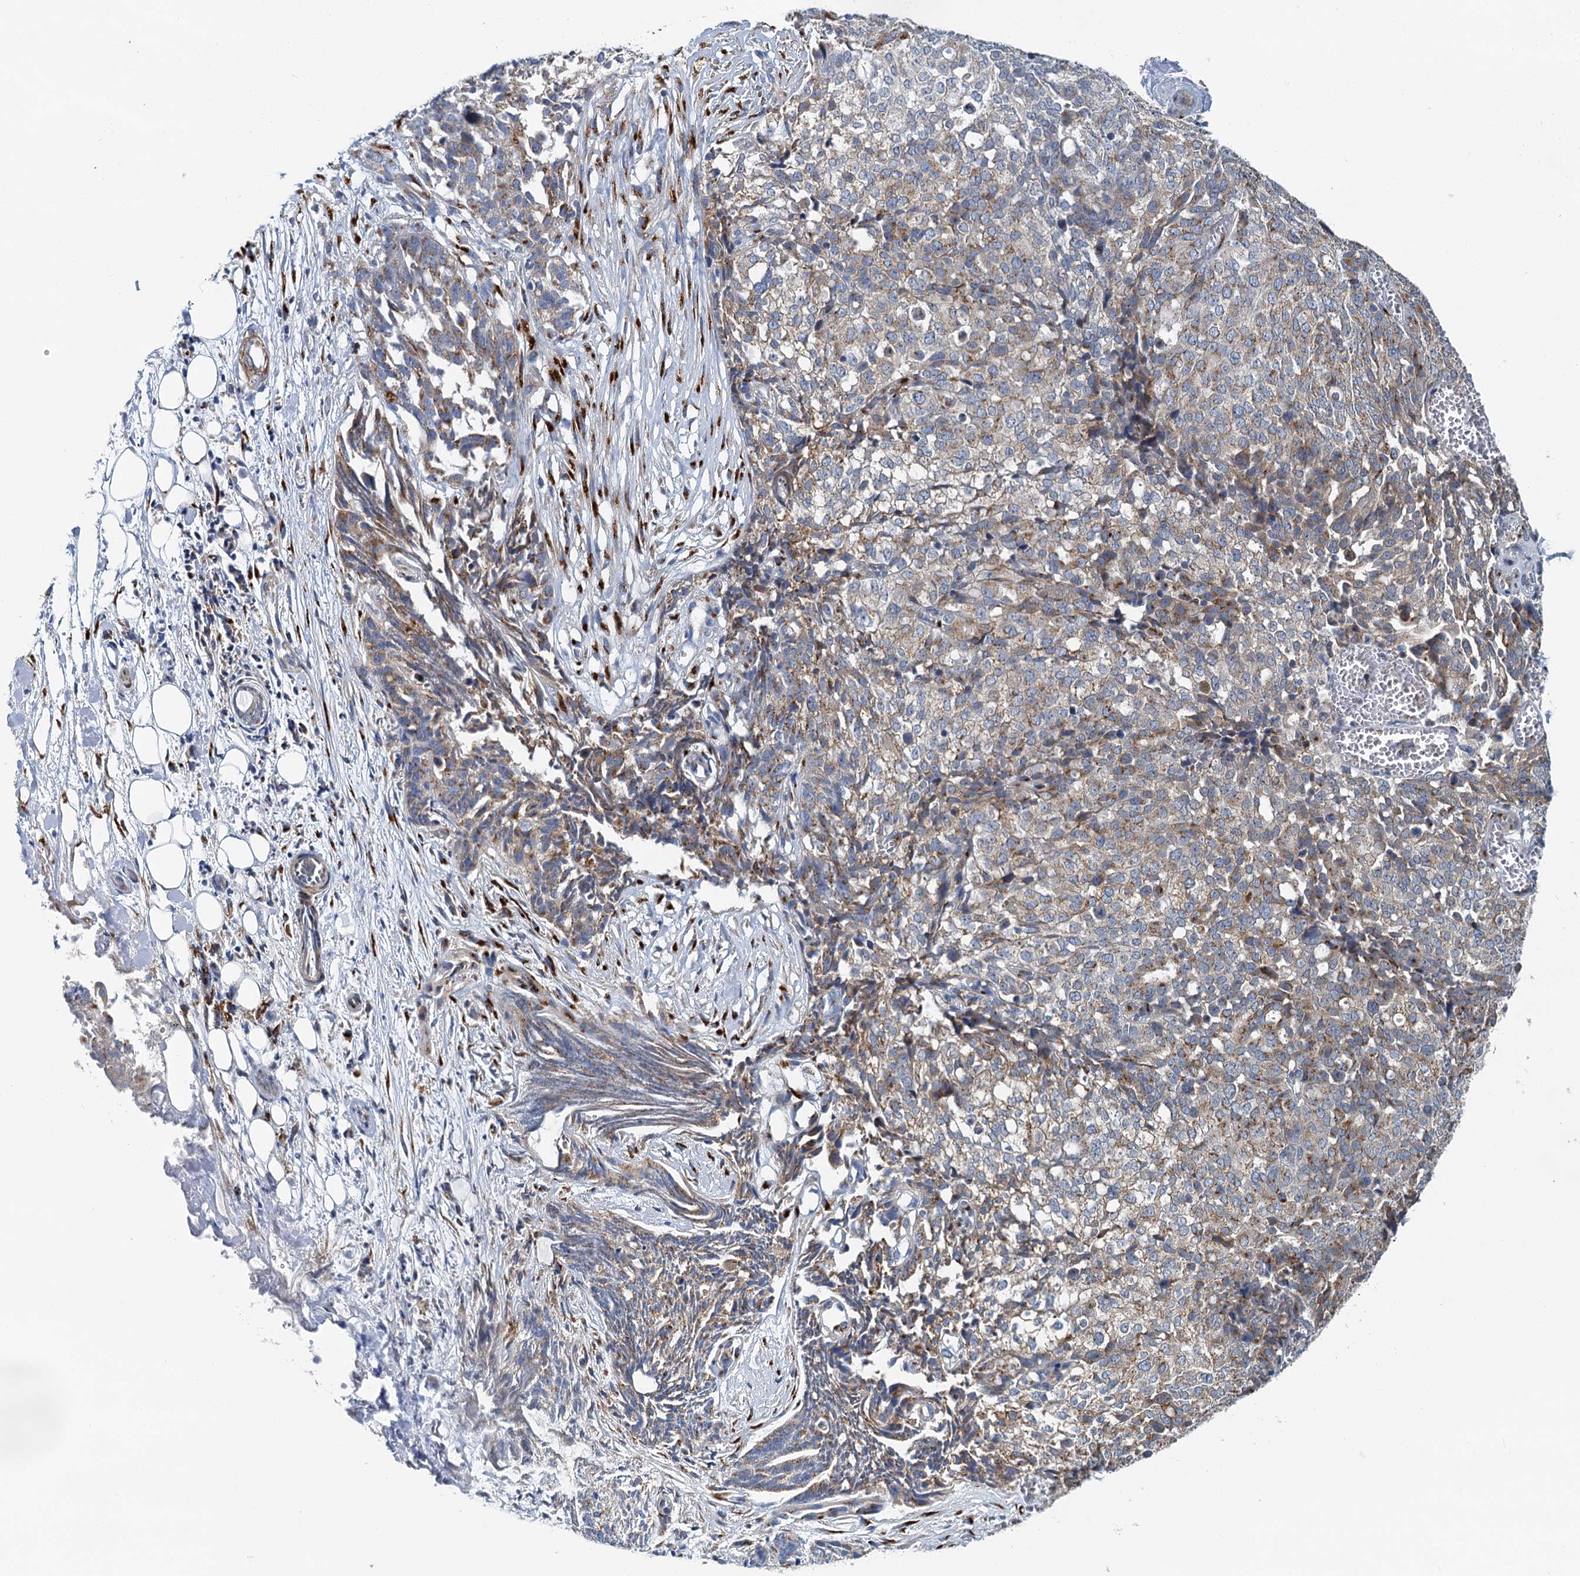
{"staining": {"intensity": "weak", "quantity": ">75%", "location": "cytoplasmic/membranous"}, "tissue": "ovarian cancer", "cell_type": "Tumor cells", "image_type": "cancer", "snomed": [{"axis": "morphology", "description": "Cystadenocarcinoma, serous, NOS"}, {"axis": "topography", "description": "Soft tissue"}, {"axis": "topography", "description": "Ovary"}], "caption": "Immunohistochemical staining of serous cystadenocarcinoma (ovarian) reveals low levels of weak cytoplasmic/membranous protein expression in approximately >75% of tumor cells.", "gene": "BET1L", "patient": {"sex": "female", "age": 57}}